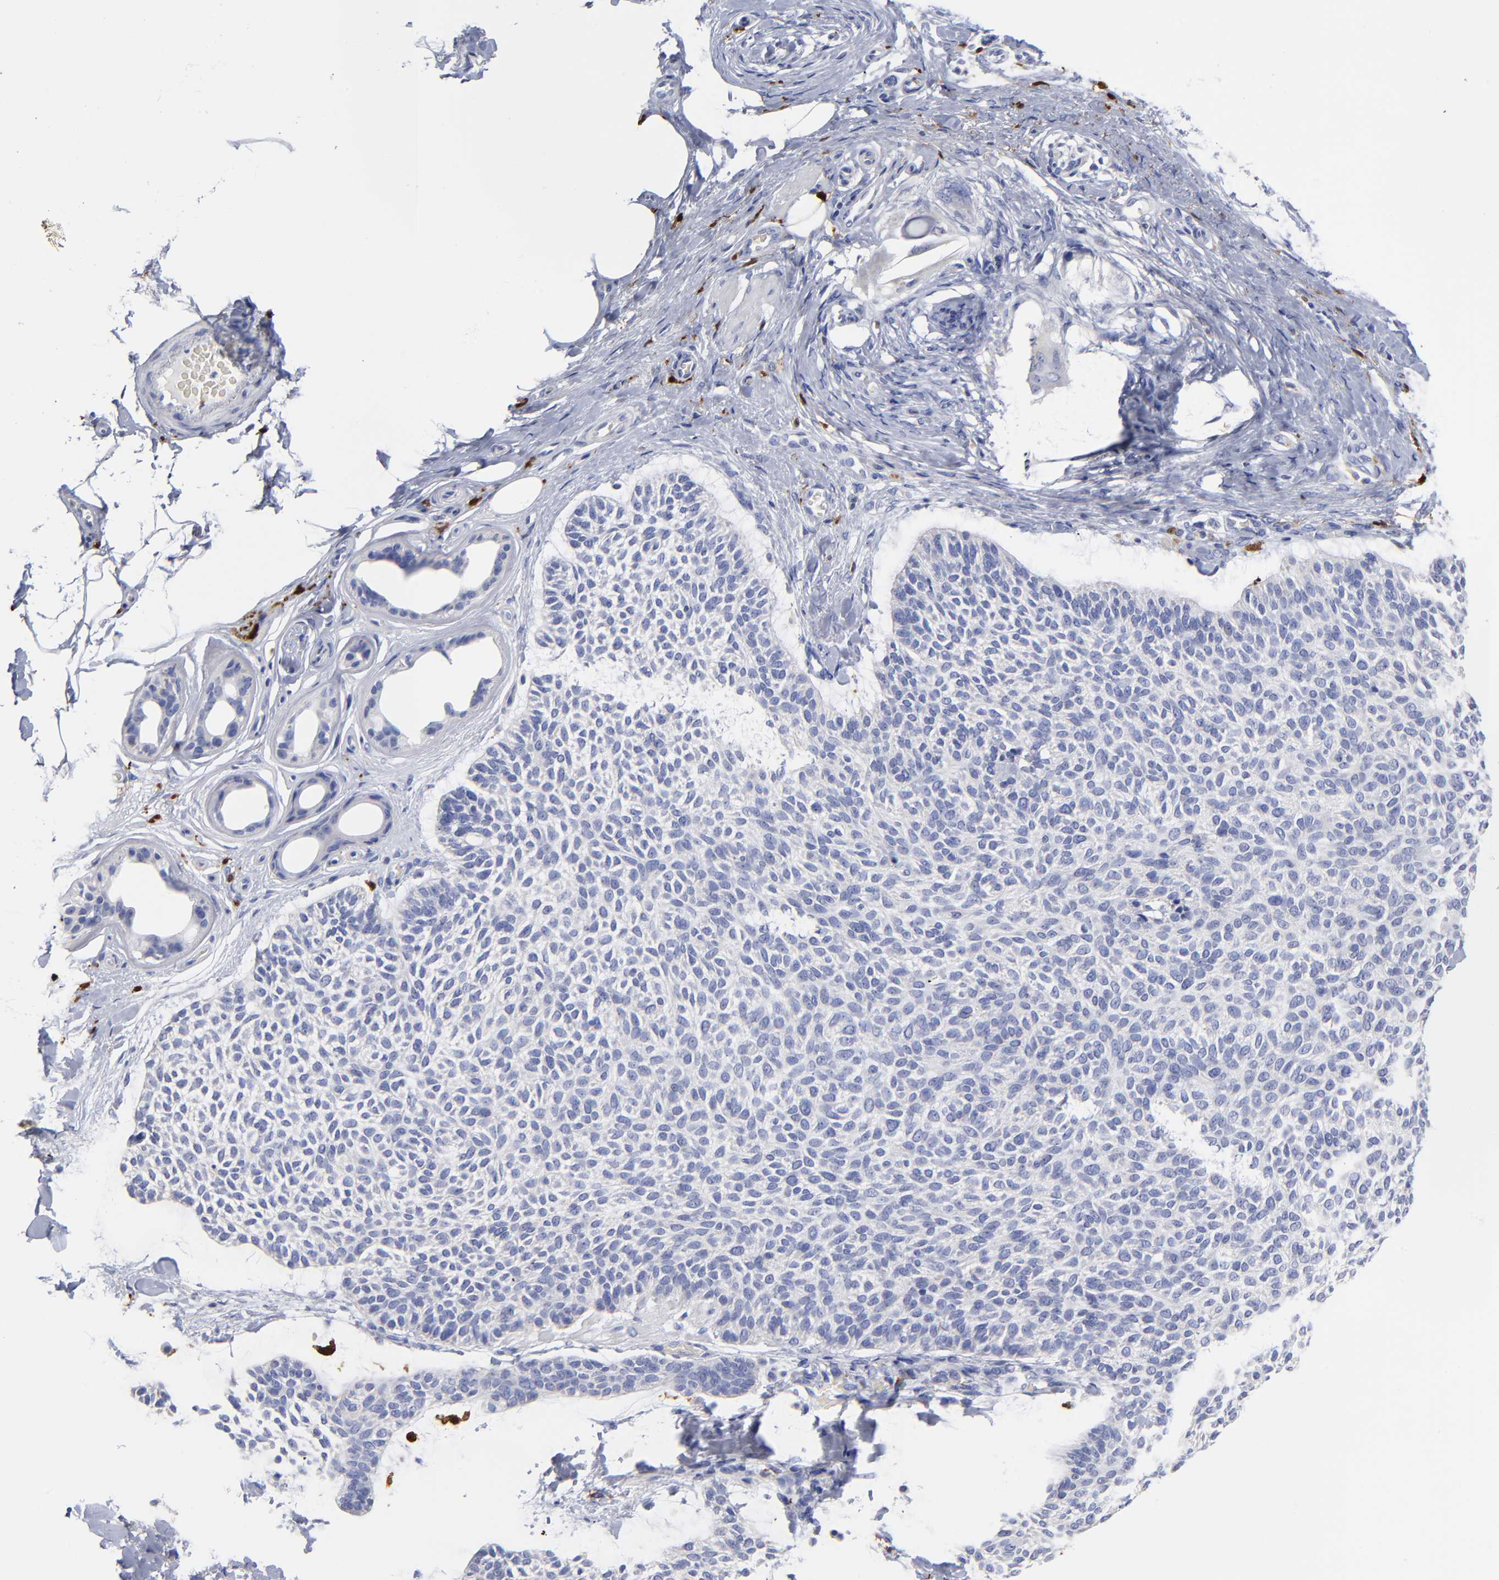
{"staining": {"intensity": "negative", "quantity": "none", "location": "none"}, "tissue": "skin cancer", "cell_type": "Tumor cells", "image_type": "cancer", "snomed": [{"axis": "morphology", "description": "Normal tissue, NOS"}, {"axis": "morphology", "description": "Basal cell carcinoma"}, {"axis": "topography", "description": "Skin"}], "caption": "Tumor cells show no significant protein staining in skin basal cell carcinoma.", "gene": "PTP4A1", "patient": {"sex": "female", "age": 70}}